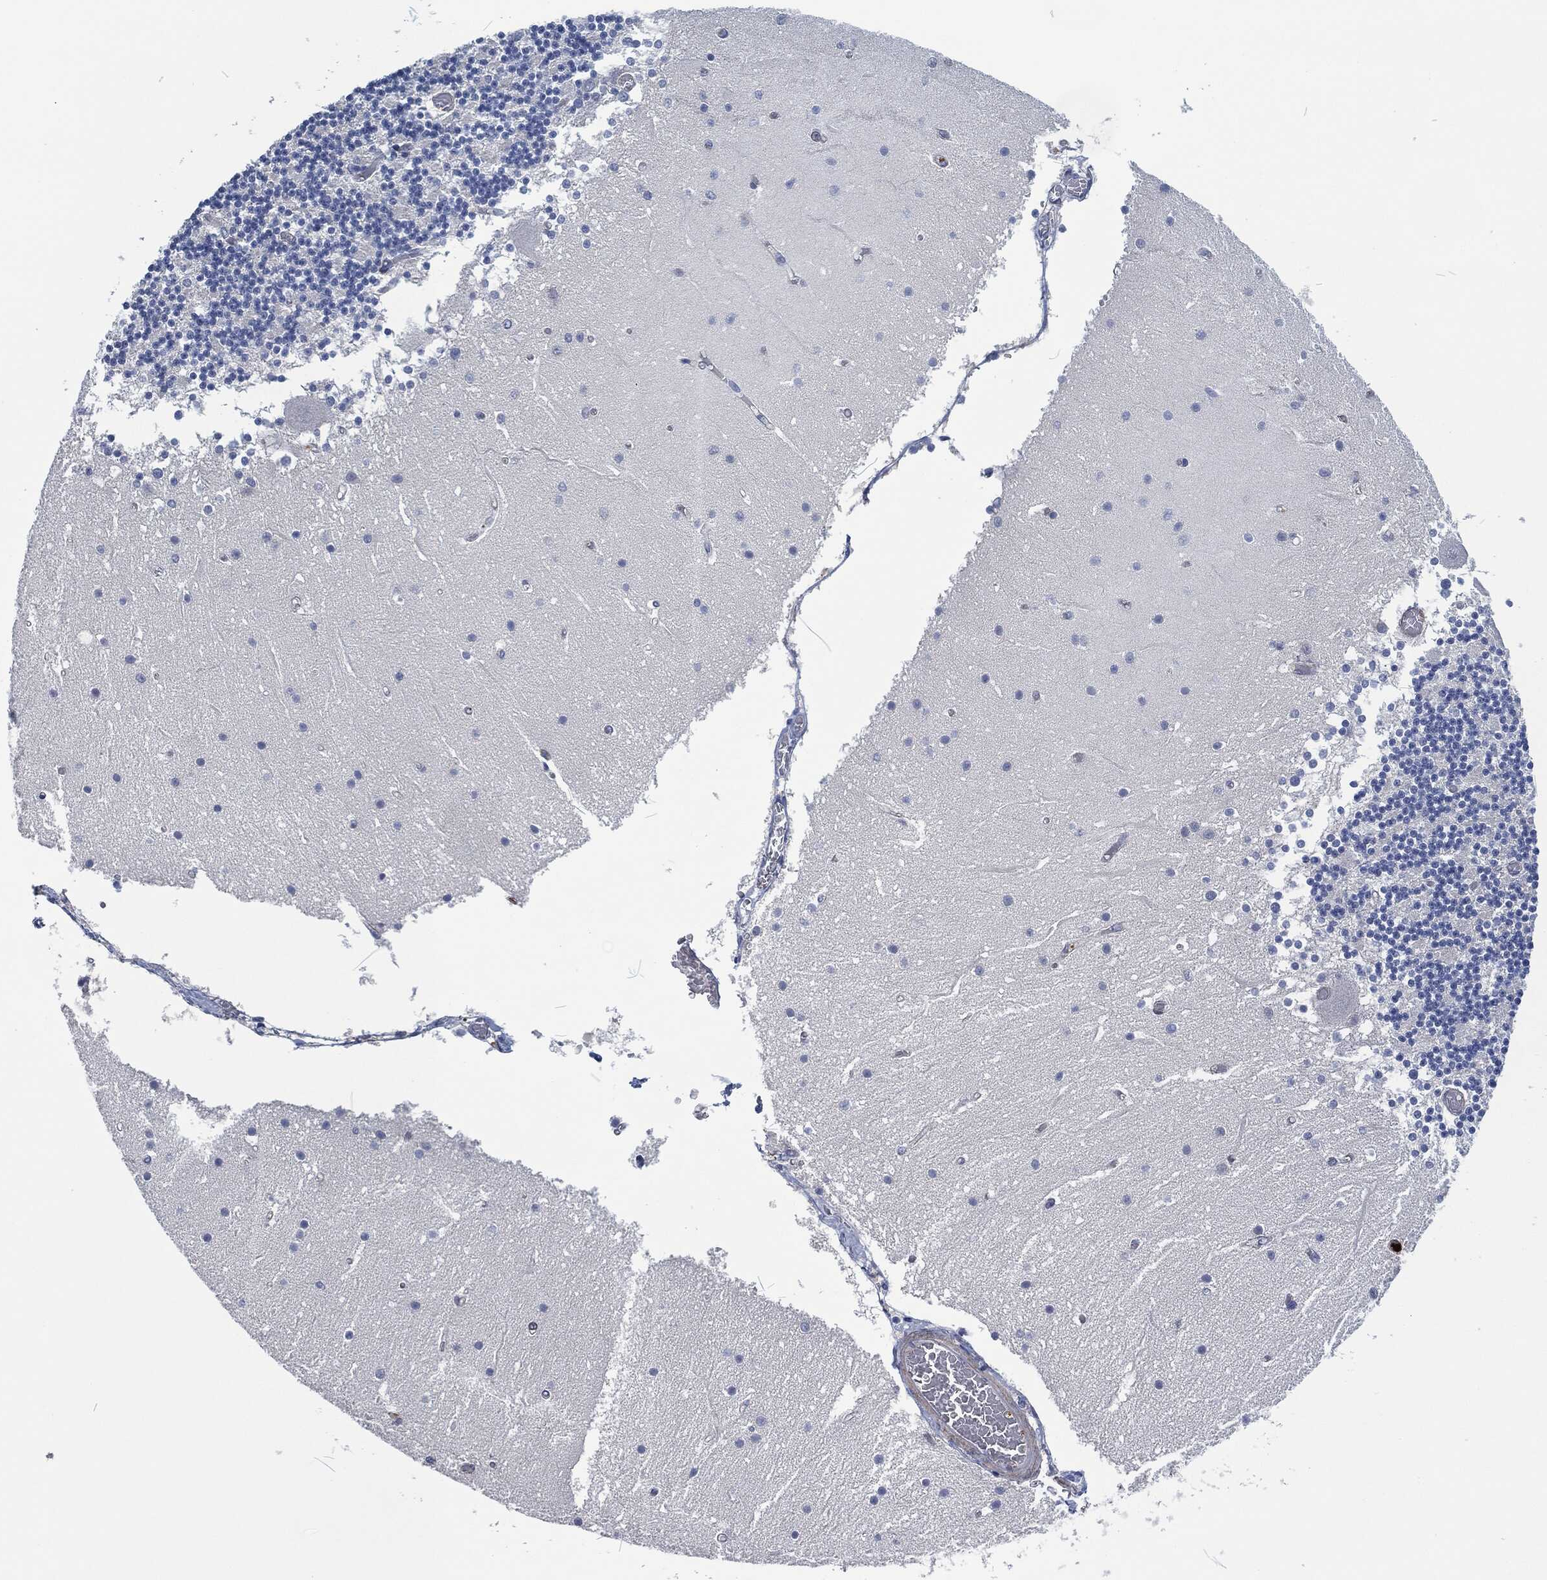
{"staining": {"intensity": "negative", "quantity": "none", "location": "none"}, "tissue": "cerebellum", "cell_type": "Cells in granular layer", "image_type": "normal", "snomed": [{"axis": "morphology", "description": "Normal tissue, NOS"}, {"axis": "topography", "description": "Cerebellum"}], "caption": "Normal cerebellum was stained to show a protein in brown. There is no significant positivity in cells in granular layer. (DAB immunohistochemistry visualized using brightfield microscopy, high magnification).", "gene": "MPO", "patient": {"sex": "female", "age": 28}}